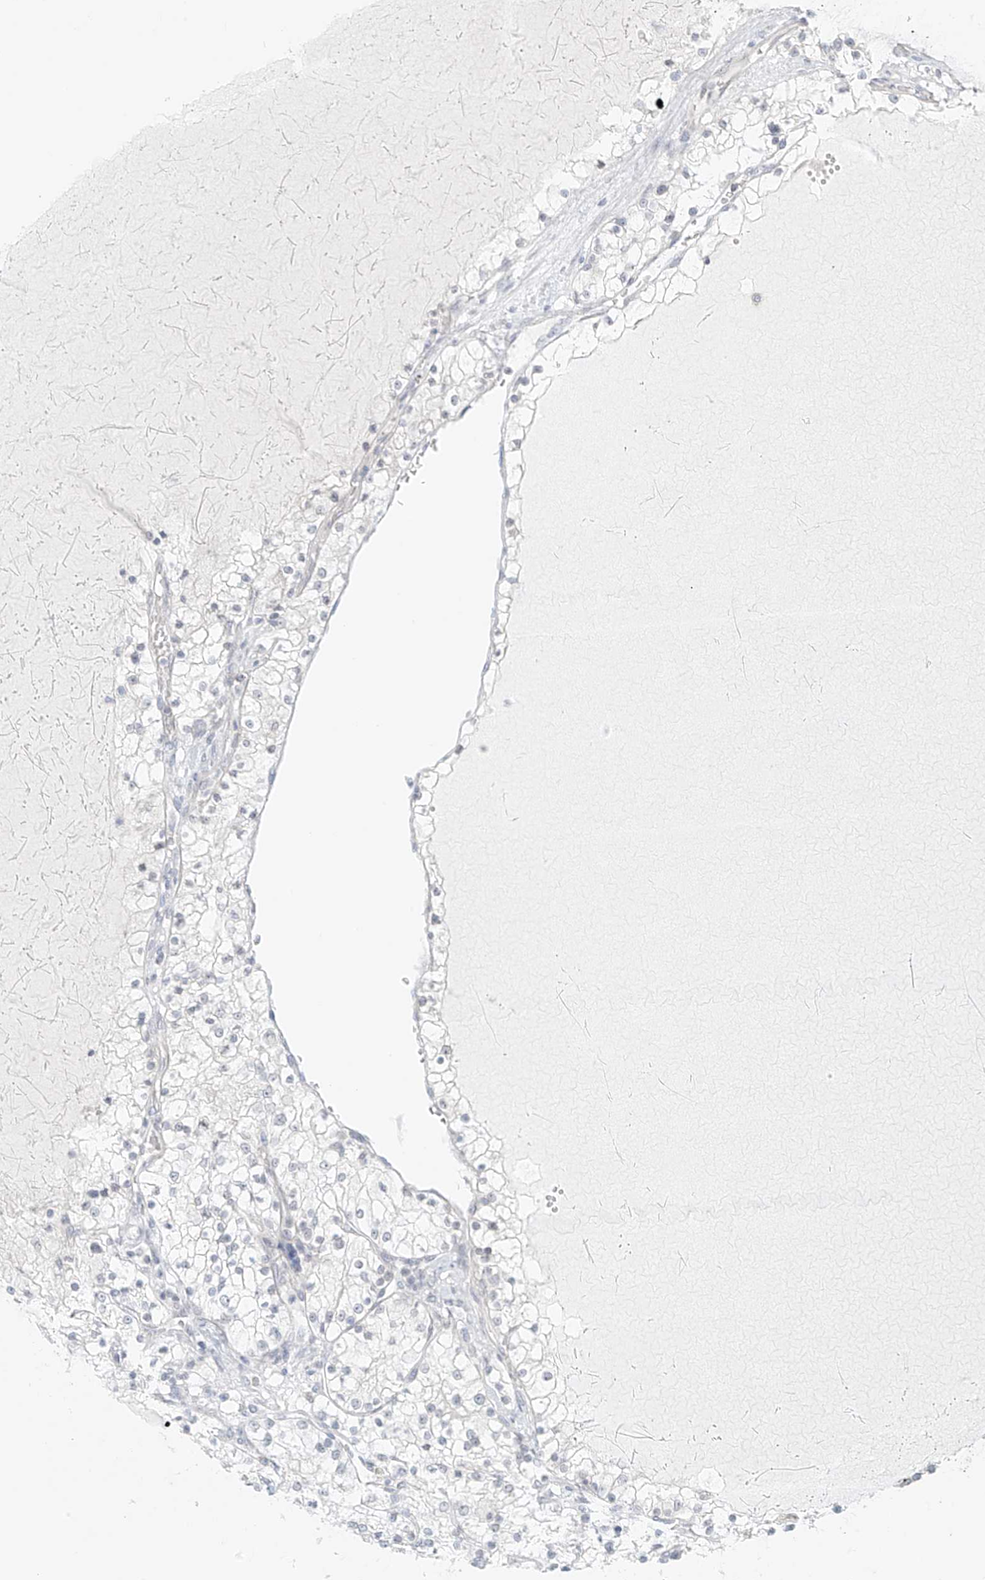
{"staining": {"intensity": "negative", "quantity": "none", "location": "none"}, "tissue": "renal cancer", "cell_type": "Tumor cells", "image_type": "cancer", "snomed": [{"axis": "morphology", "description": "Normal tissue, NOS"}, {"axis": "morphology", "description": "Adenocarcinoma, NOS"}, {"axis": "topography", "description": "Kidney"}], "caption": "Renal cancer (adenocarcinoma) was stained to show a protein in brown. There is no significant staining in tumor cells.", "gene": "OSBPL7", "patient": {"sex": "male", "age": 68}}